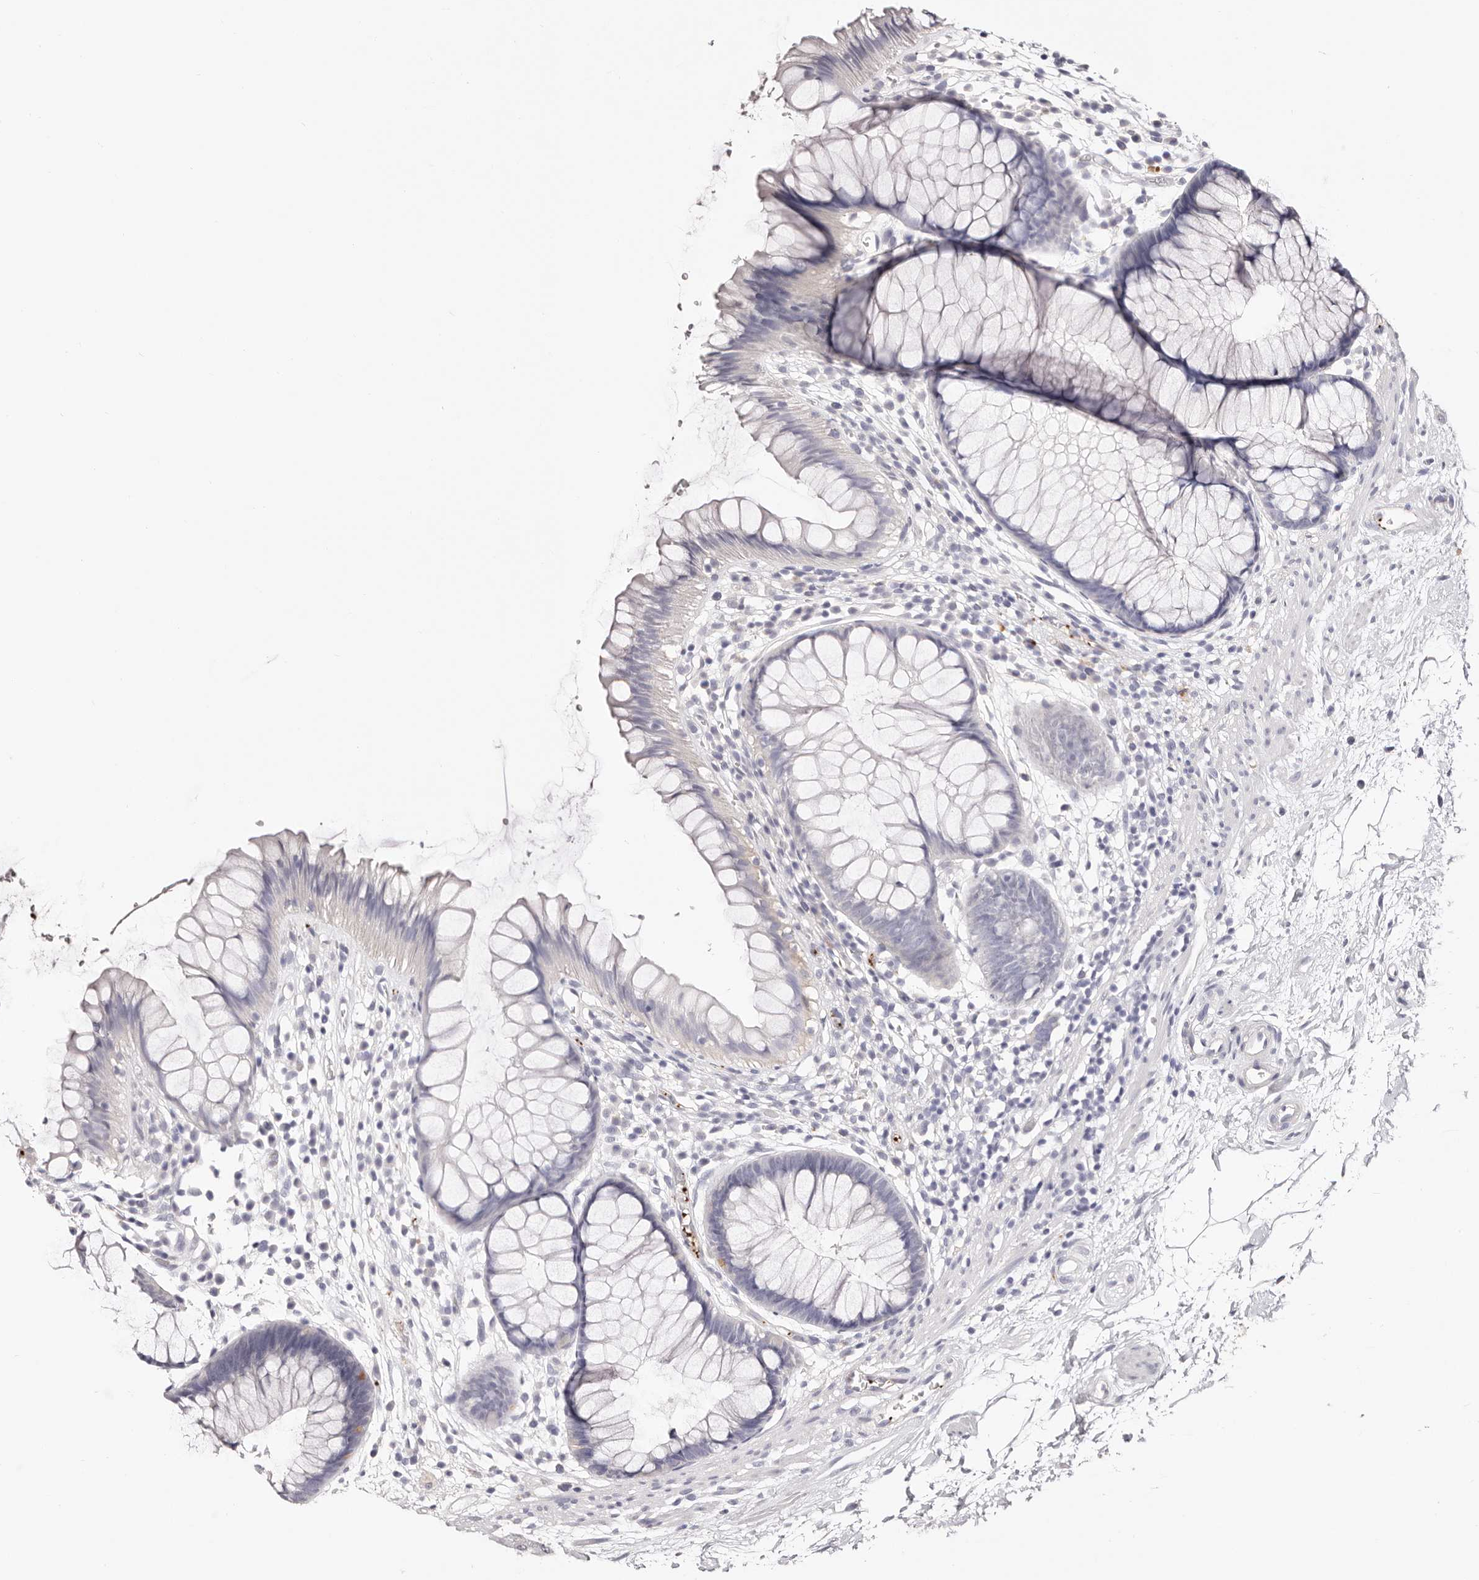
{"staining": {"intensity": "negative", "quantity": "none", "location": "none"}, "tissue": "rectum", "cell_type": "Glandular cells", "image_type": "normal", "snomed": [{"axis": "morphology", "description": "Normal tissue, NOS"}, {"axis": "topography", "description": "Rectum"}], "caption": "This photomicrograph is of normal rectum stained with IHC to label a protein in brown with the nuclei are counter-stained blue. There is no positivity in glandular cells. The staining was performed using DAB (3,3'-diaminobenzidine) to visualize the protein expression in brown, while the nuclei were stained in blue with hematoxylin (Magnification: 20x).", "gene": "PF4", "patient": {"sex": "male", "age": 51}}